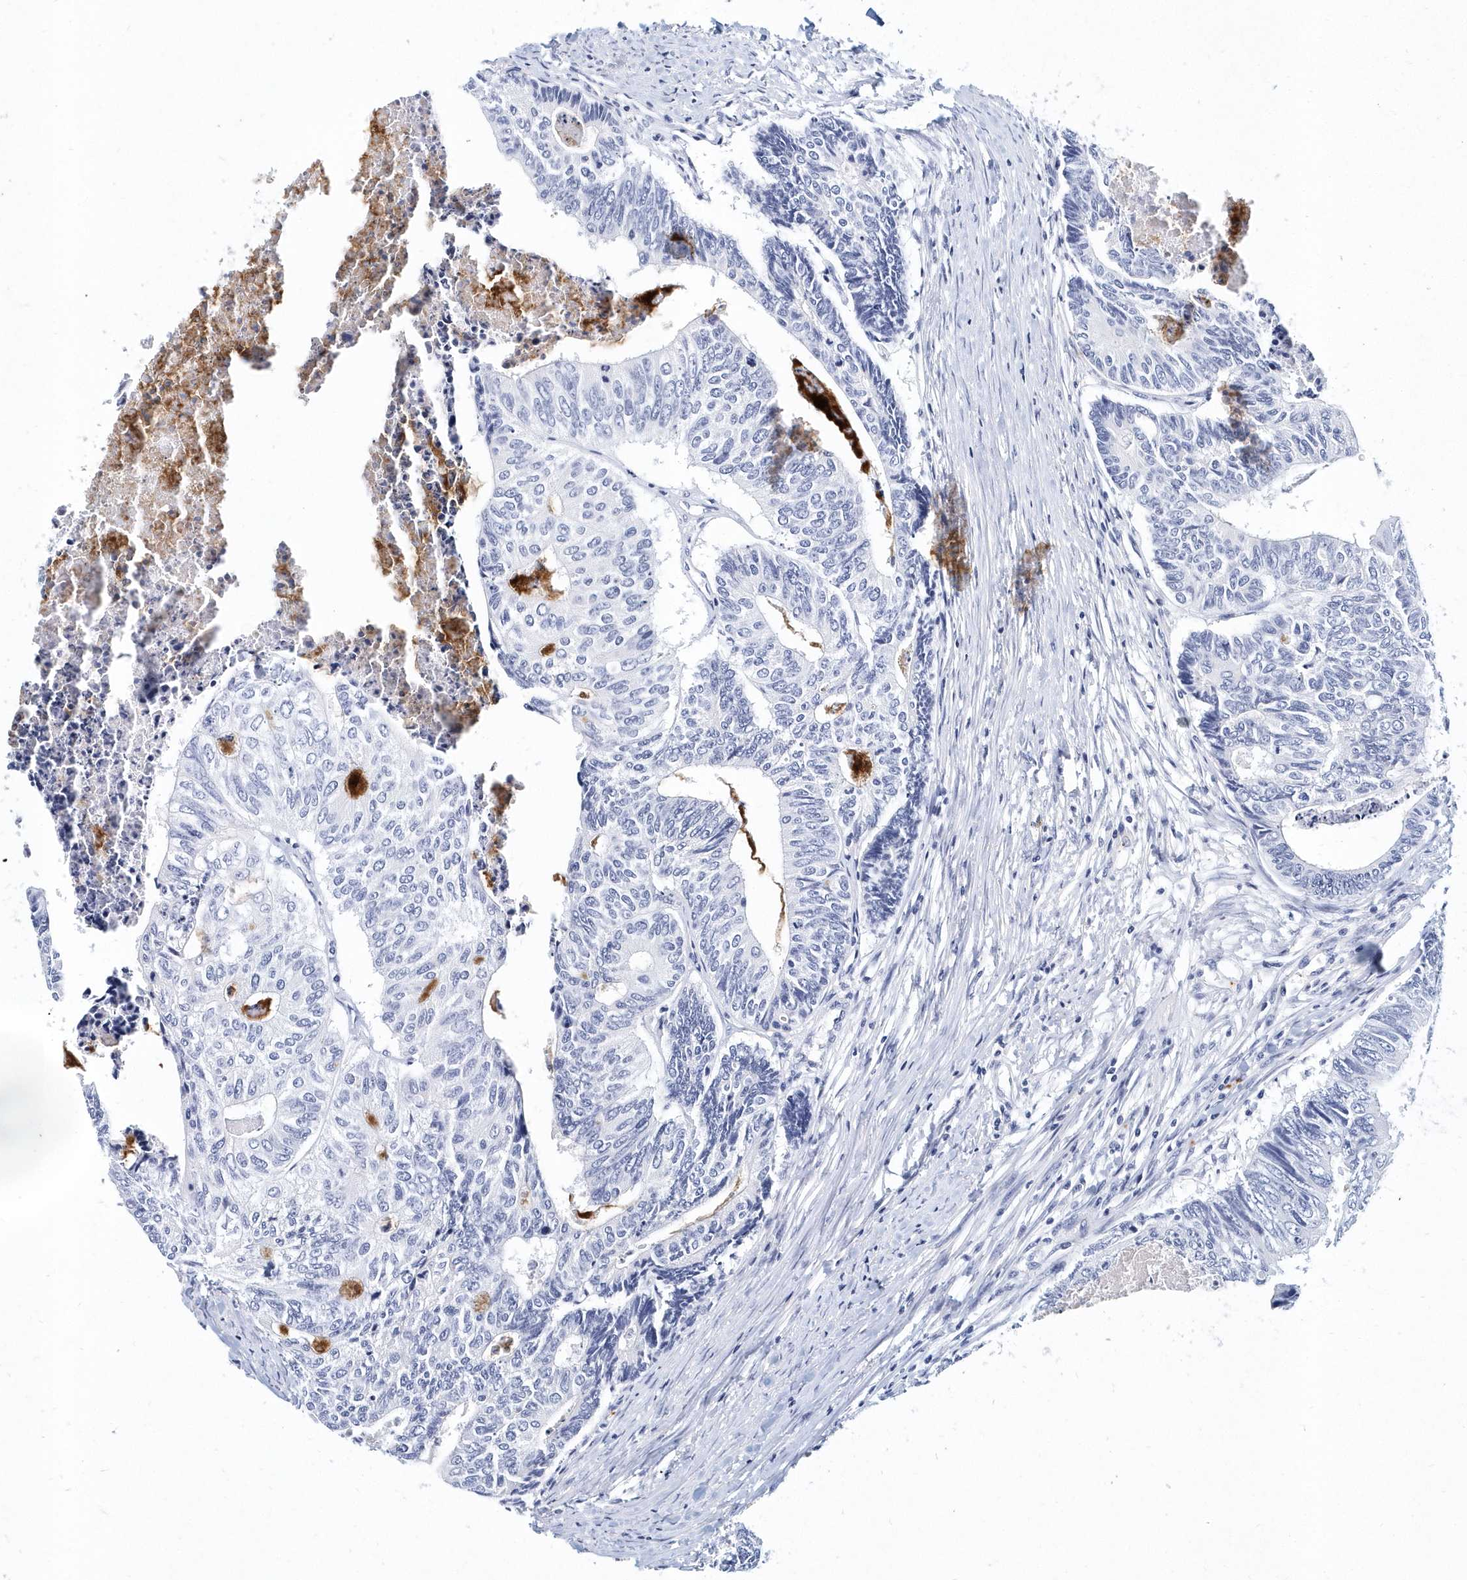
{"staining": {"intensity": "negative", "quantity": "none", "location": "none"}, "tissue": "colorectal cancer", "cell_type": "Tumor cells", "image_type": "cancer", "snomed": [{"axis": "morphology", "description": "Adenocarcinoma, NOS"}, {"axis": "topography", "description": "Colon"}], "caption": "High power microscopy photomicrograph of an IHC image of colorectal cancer, revealing no significant positivity in tumor cells. (DAB (3,3'-diaminobenzidine) immunohistochemistry (IHC), high magnification).", "gene": "ITGA2B", "patient": {"sex": "female", "age": 67}}